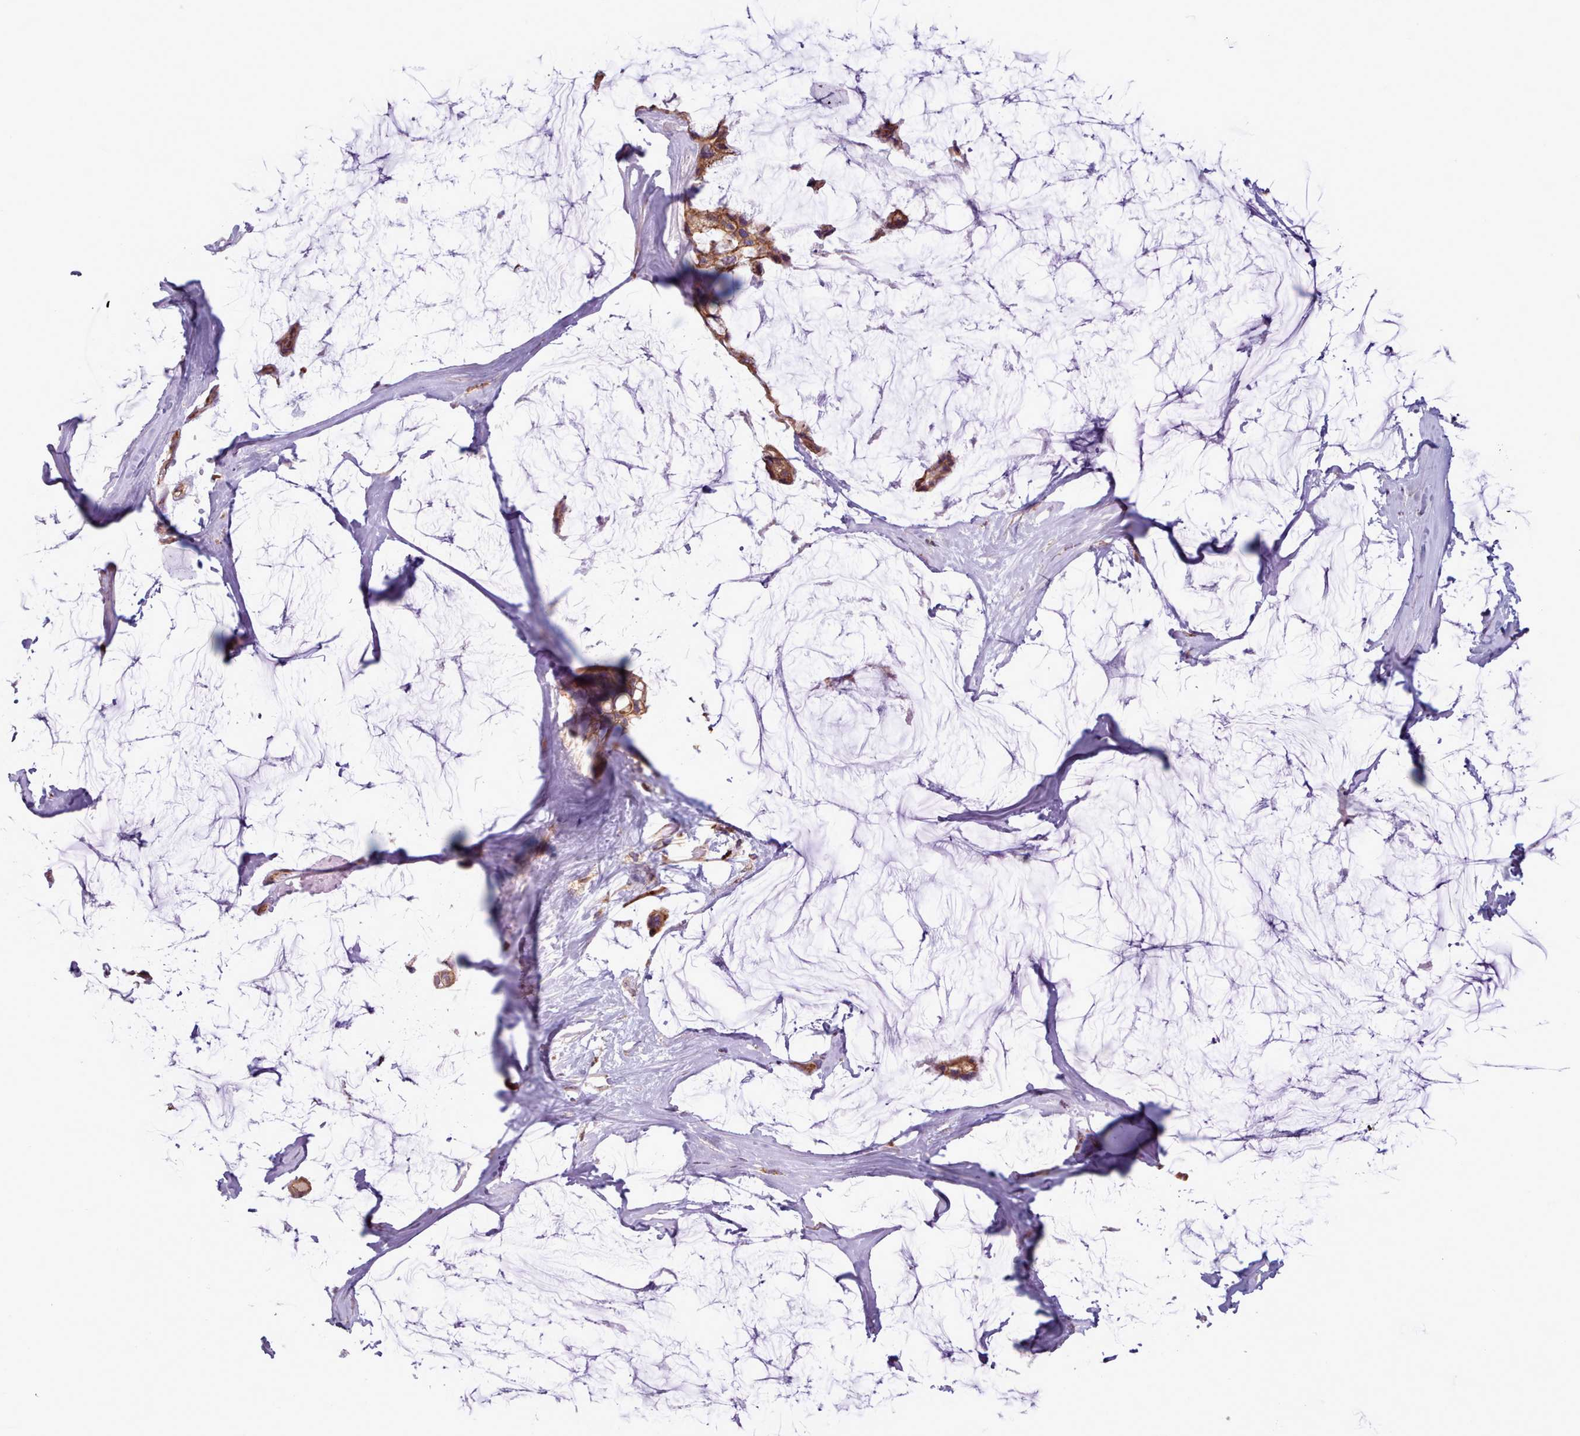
{"staining": {"intensity": "moderate", "quantity": ">75%", "location": "cytoplasmic/membranous"}, "tissue": "ovarian cancer", "cell_type": "Tumor cells", "image_type": "cancer", "snomed": [{"axis": "morphology", "description": "Cystadenocarcinoma, mucinous, NOS"}, {"axis": "topography", "description": "Ovary"}], "caption": "Moderate cytoplasmic/membranous protein staining is appreciated in approximately >75% of tumor cells in ovarian cancer (mucinous cystadenocarcinoma). (Brightfield microscopy of DAB IHC at high magnification).", "gene": "CRYBG1", "patient": {"sex": "female", "age": 39}}